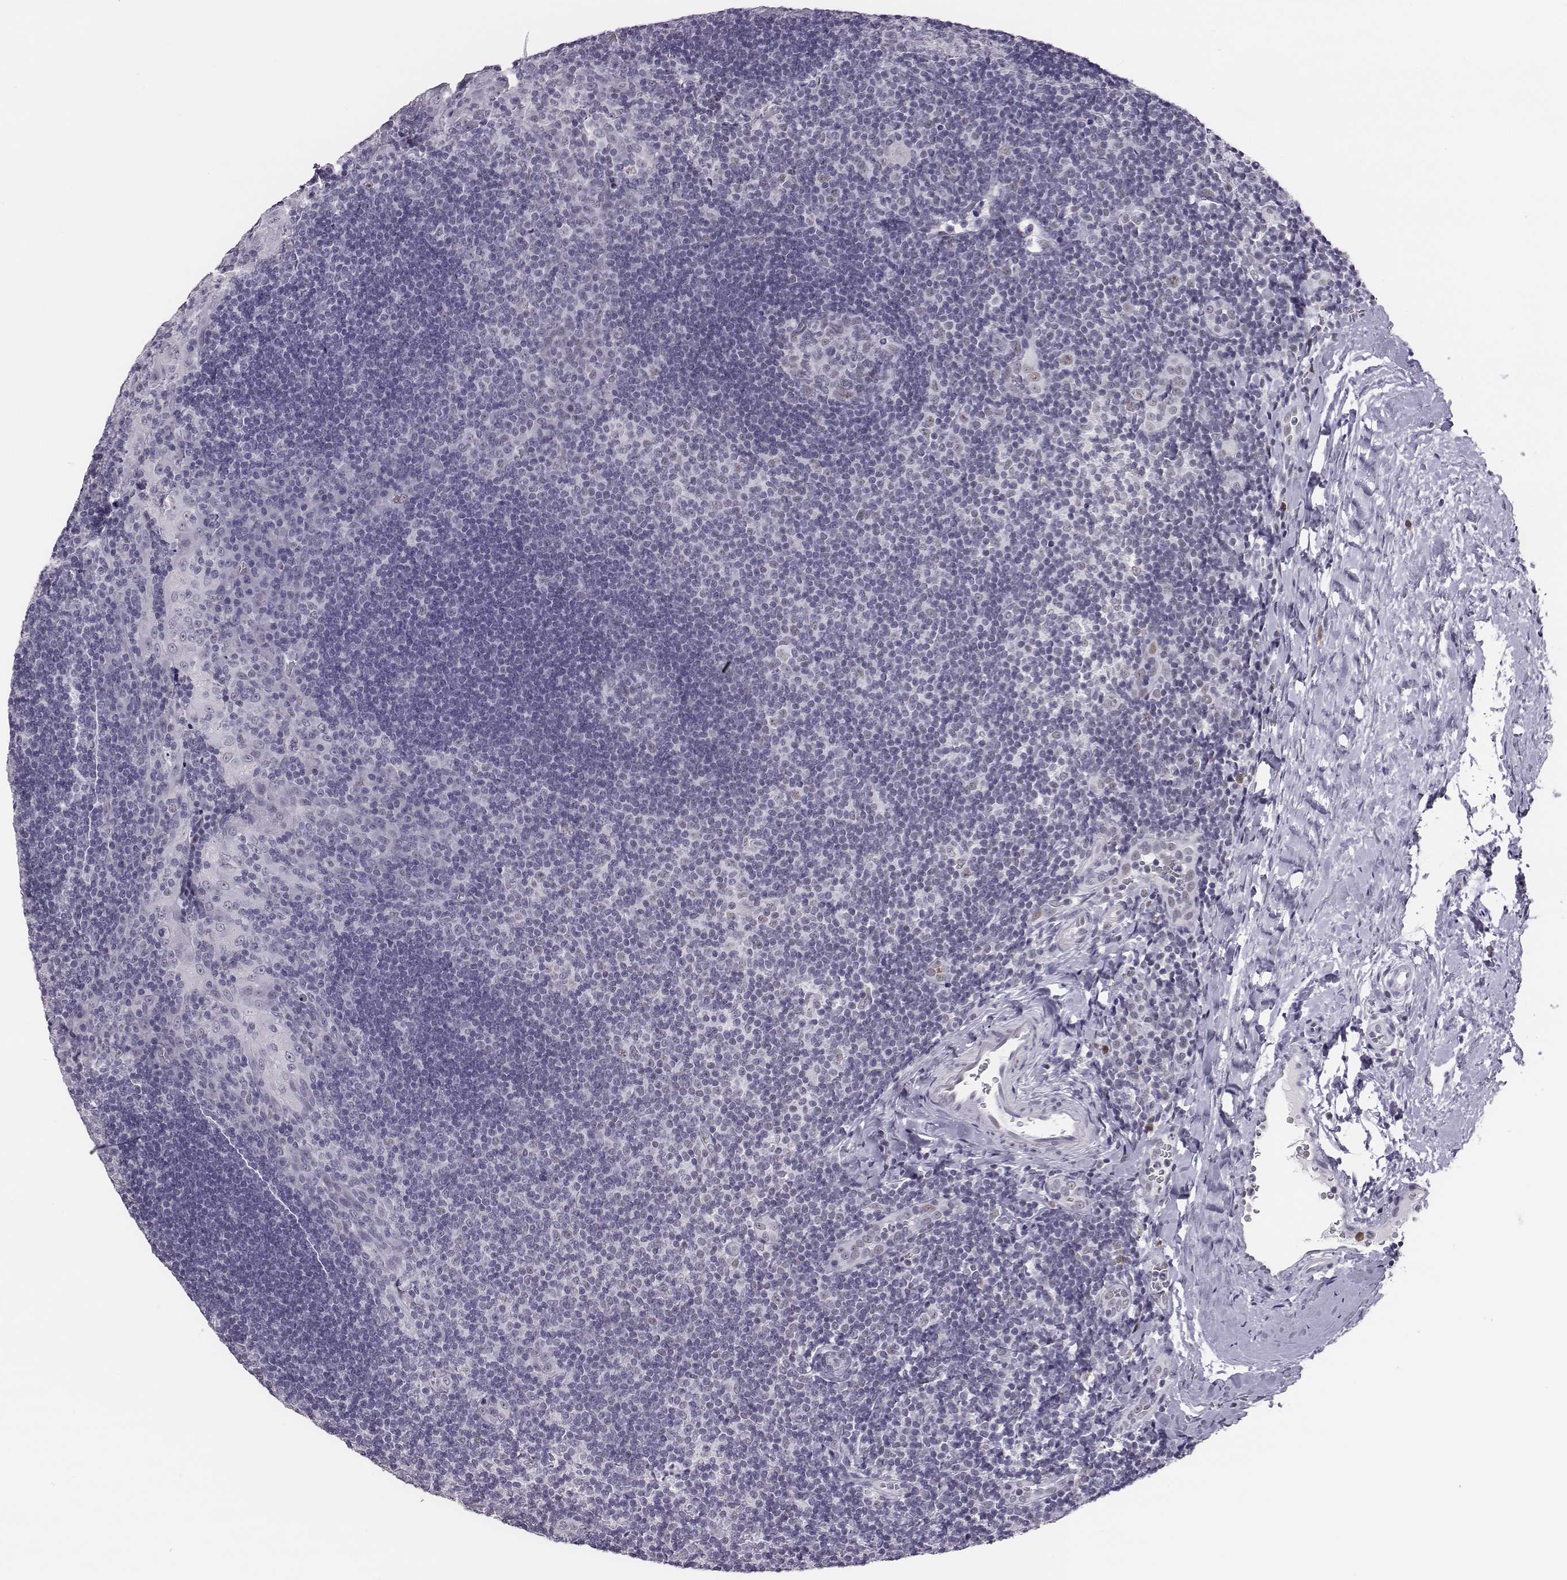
{"staining": {"intensity": "negative", "quantity": "none", "location": "none"}, "tissue": "tonsil", "cell_type": "Germinal center cells", "image_type": "normal", "snomed": [{"axis": "morphology", "description": "Normal tissue, NOS"}, {"axis": "topography", "description": "Tonsil"}], "caption": "DAB (3,3'-diaminobenzidine) immunohistochemical staining of normal tonsil shows no significant staining in germinal center cells.", "gene": "ACOD1", "patient": {"sex": "male", "age": 17}}